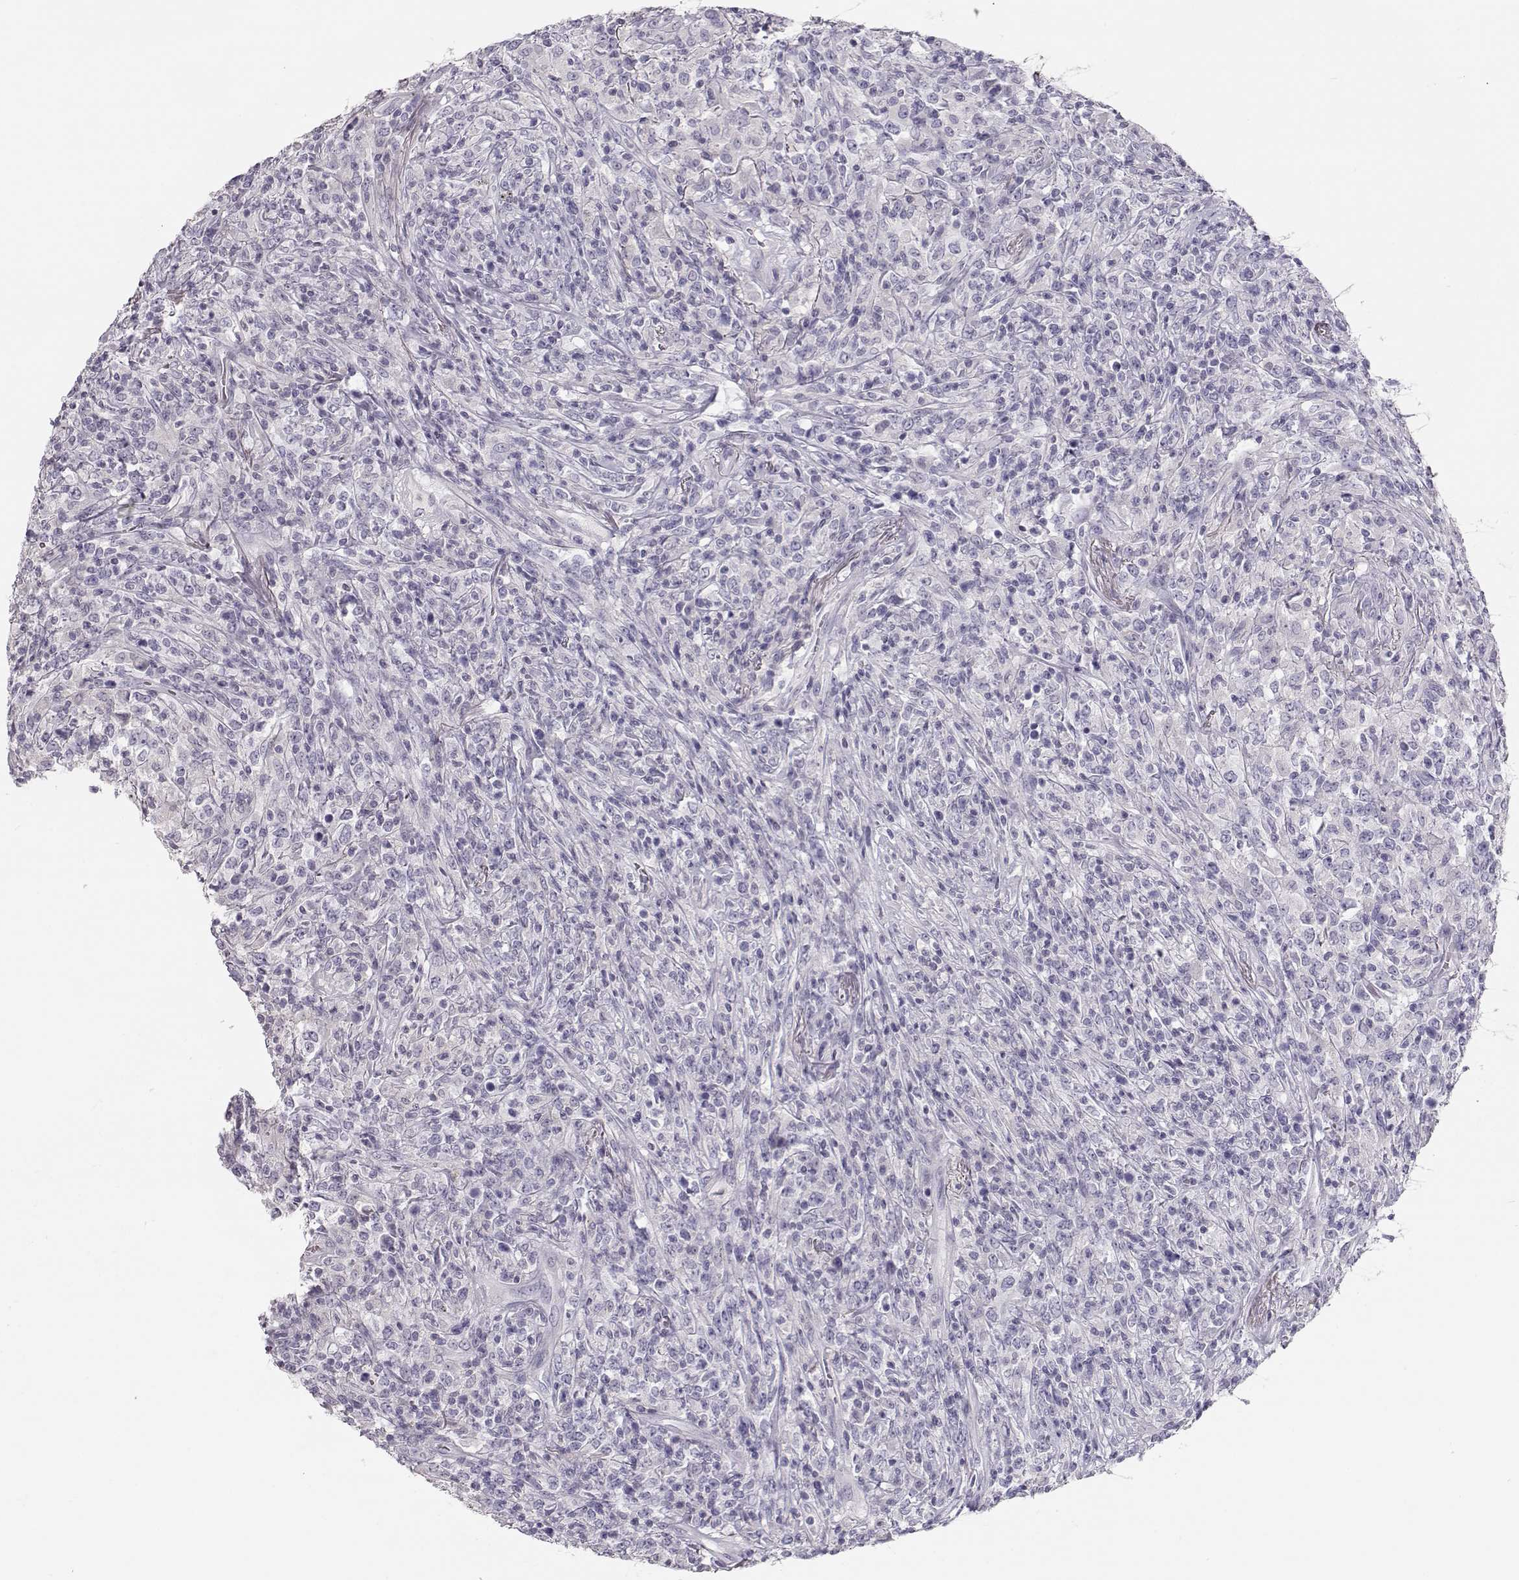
{"staining": {"intensity": "negative", "quantity": "none", "location": "none"}, "tissue": "lymphoma", "cell_type": "Tumor cells", "image_type": "cancer", "snomed": [{"axis": "morphology", "description": "Malignant lymphoma, non-Hodgkin's type, High grade"}, {"axis": "topography", "description": "Lung"}], "caption": "Human malignant lymphoma, non-Hodgkin's type (high-grade) stained for a protein using IHC shows no expression in tumor cells.", "gene": "LEPR", "patient": {"sex": "male", "age": 79}}